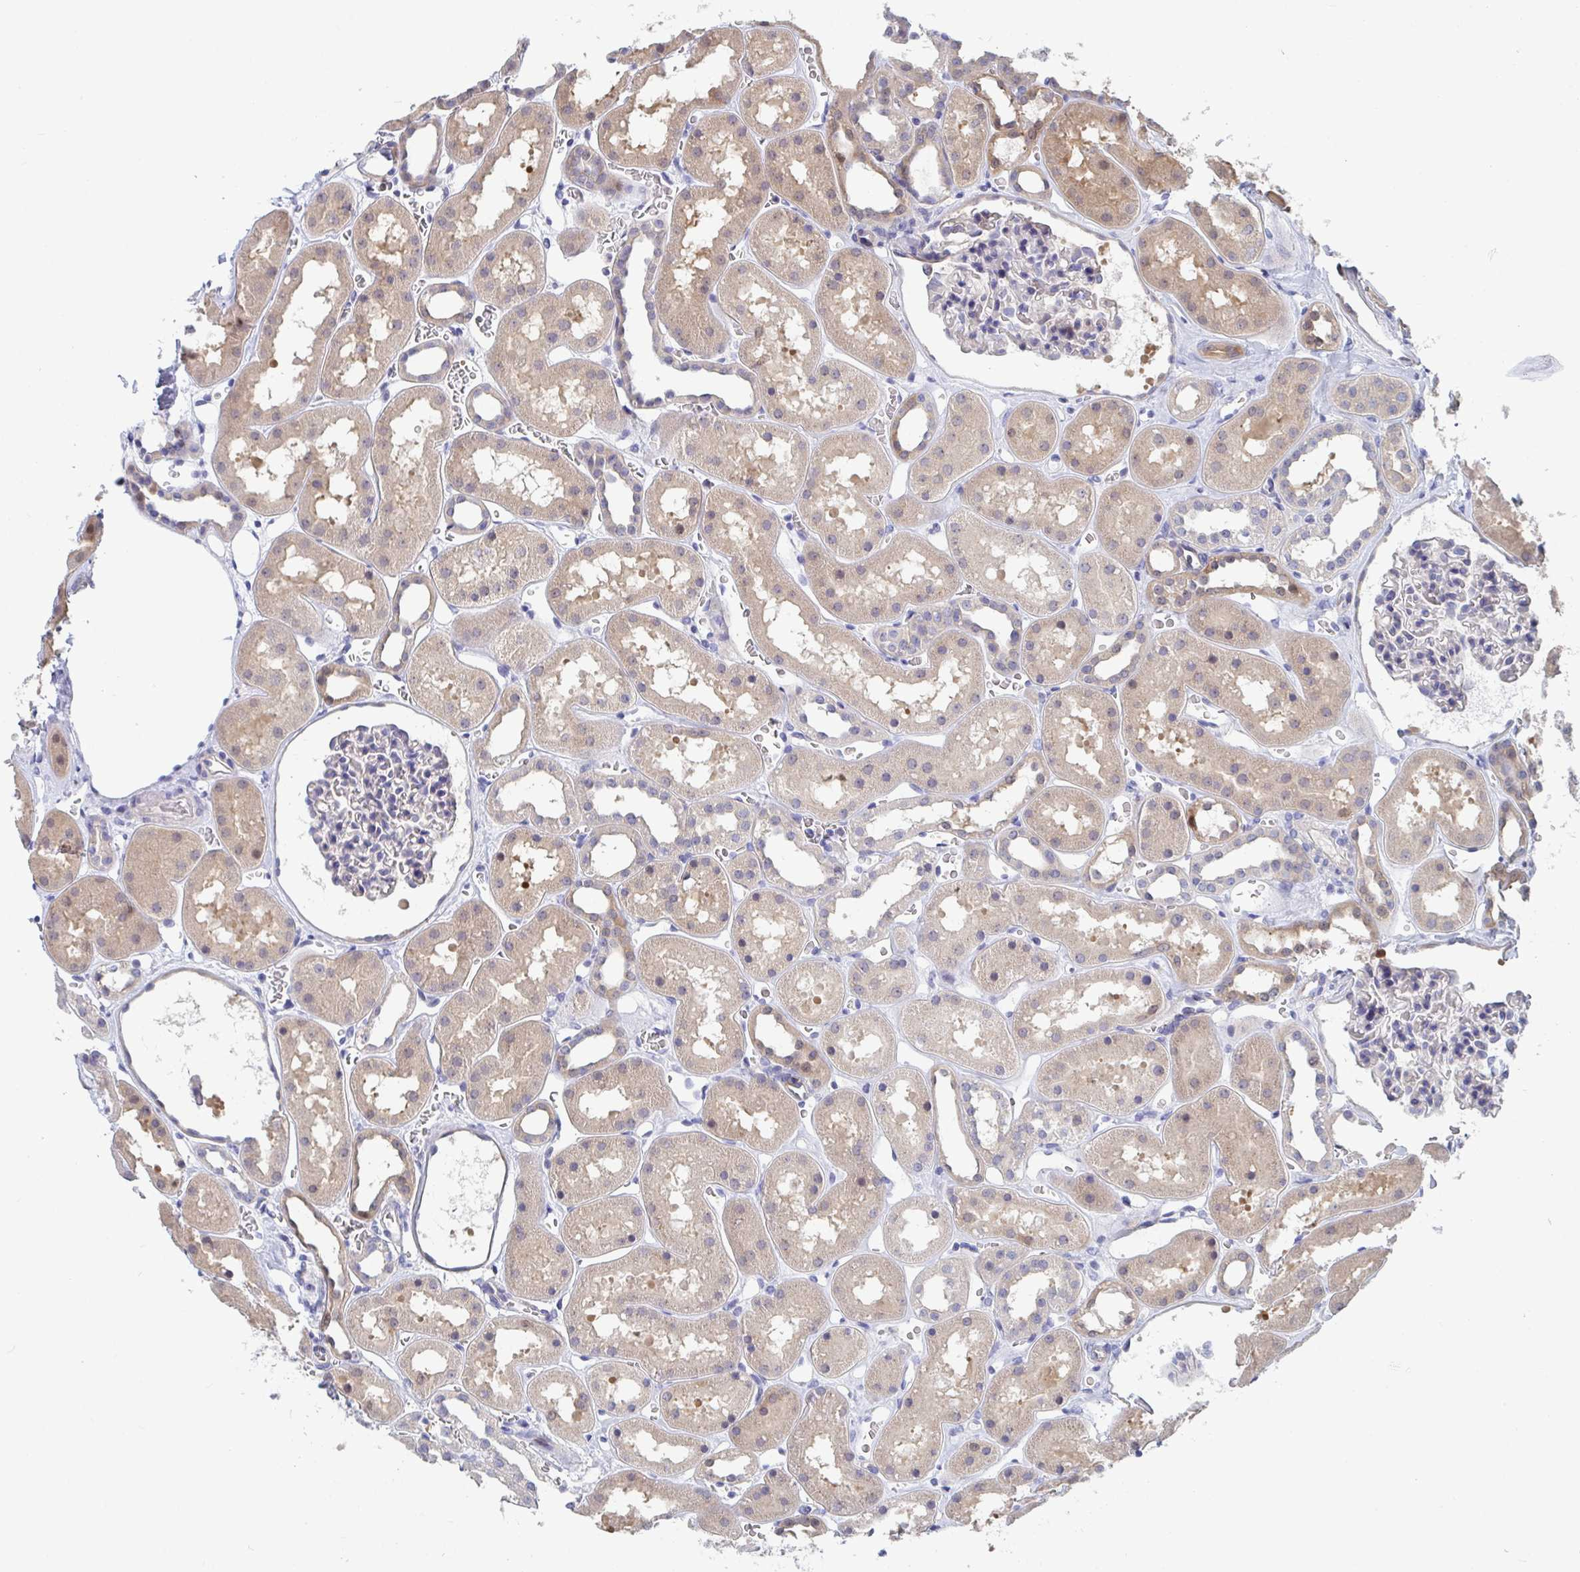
{"staining": {"intensity": "negative", "quantity": "none", "location": "none"}, "tissue": "kidney", "cell_type": "Cells in glomeruli", "image_type": "normal", "snomed": [{"axis": "morphology", "description": "Normal tissue, NOS"}, {"axis": "topography", "description": "Kidney"}], "caption": "This micrograph is of normal kidney stained with IHC to label a protein in brown with the nuclei are counter-stained blue. There is no staining in cells in glomeruli. The staining is performed using DAB brown chromogen with nuclei counter-stained in using hematoxylin.", "gene": "P2RX3", "patient": {"sex": "female", "age": 41}}